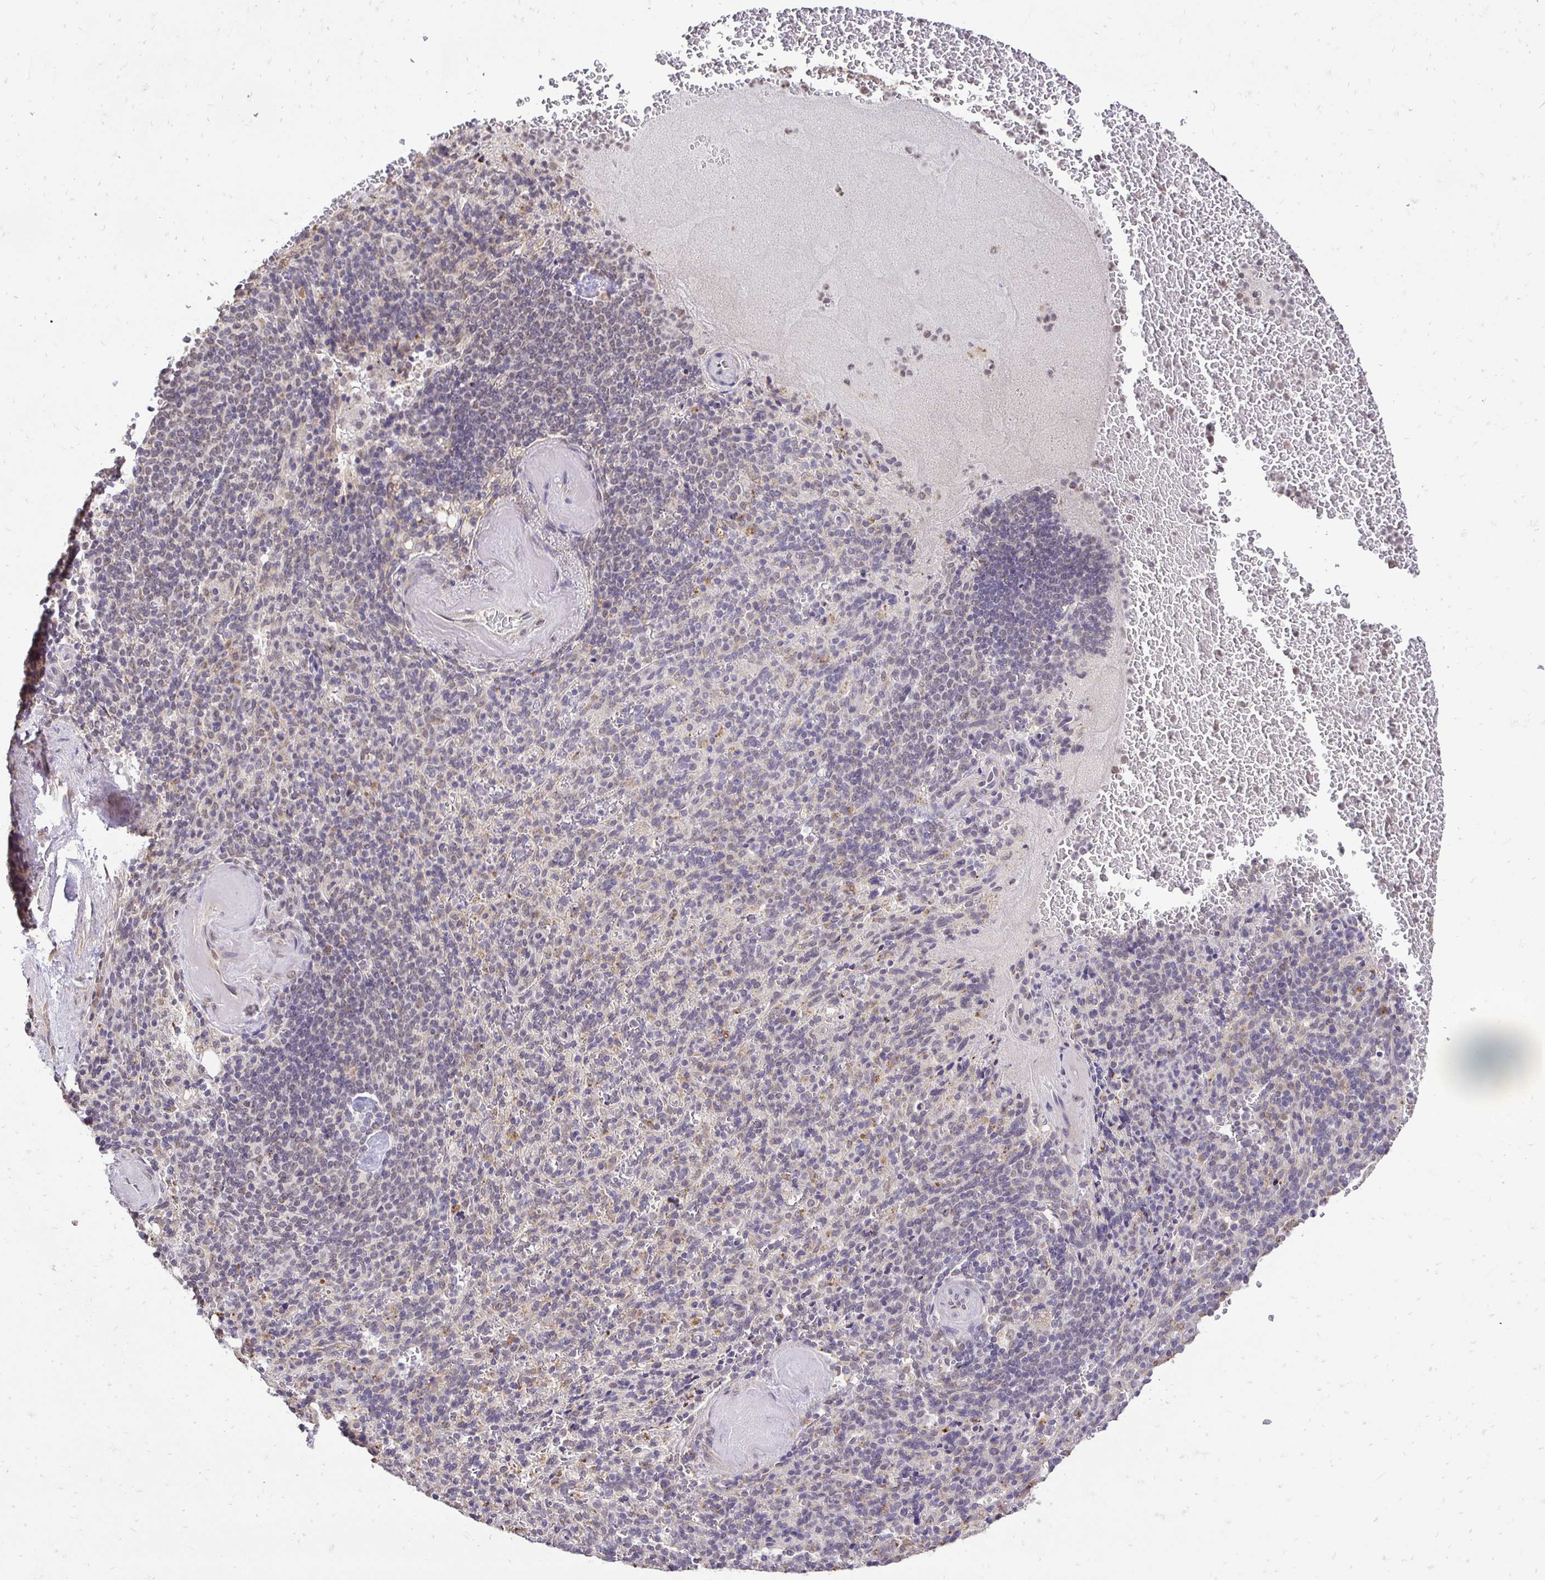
{"staining": {"intensity": "negative", "quantity": "none", "location": "none"}, "tissue": "spleen", "cell_type": "Cells in red pulp", "image_type": "normal", "snomed": [{"axis": "morphology", "description": "Normal tissue, NOS"}, {"axis": "topography", "description": "Spleen"}], "caption": "Immunohistochemistry of normal human spleen shows no positivity in cells in red pulp.", "gene": "RHEBL1", "patient": {"sex": "female", "age": 74}}